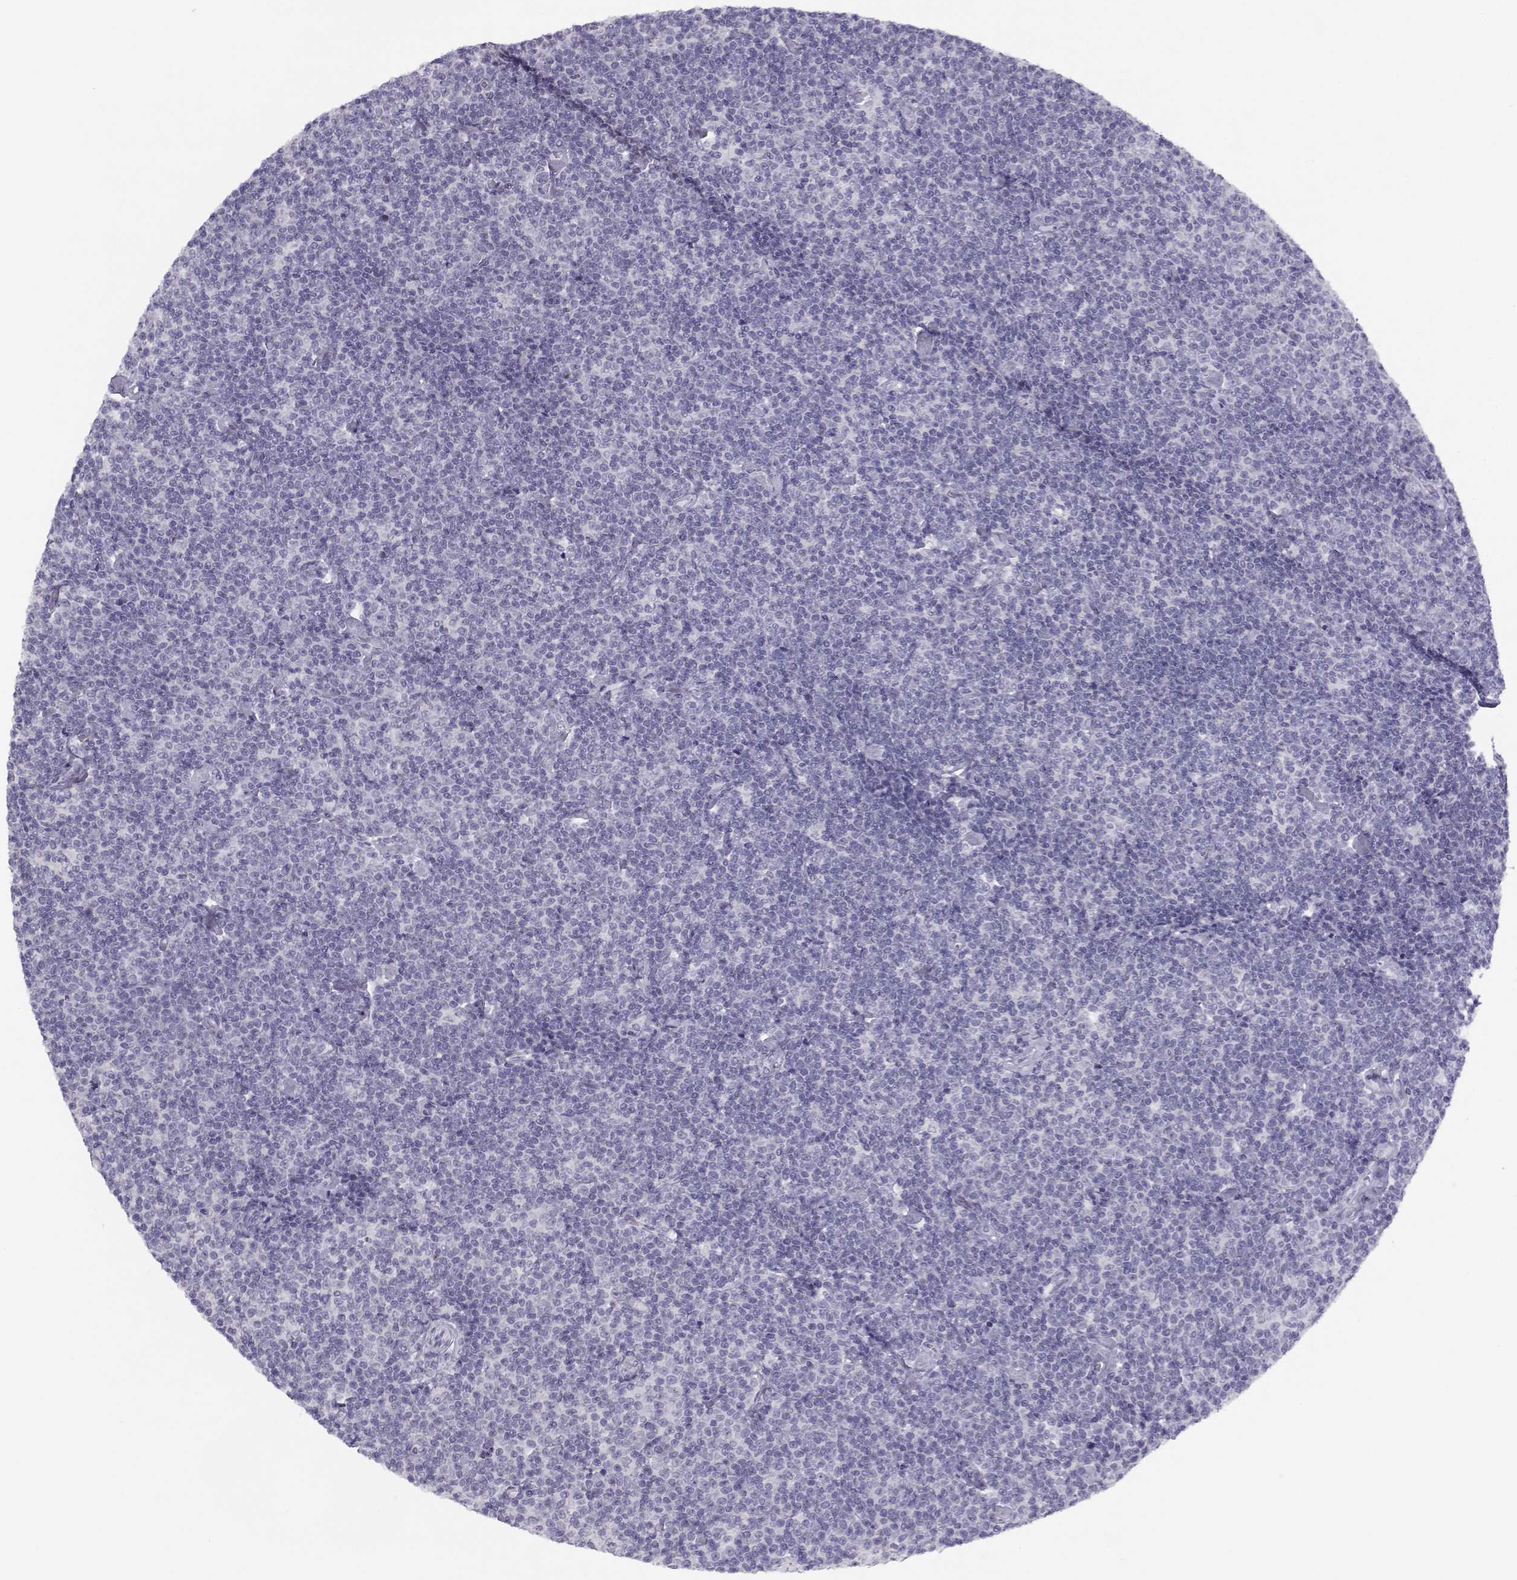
{"staining": {"intensity": "negative", "quantity": "none", "location": "none"}, "tissue": "lymphoma", "cell_type": "Tumor cells", "image_type": "cancer", "snomed": [{"axis": "morphology", "description": "Malignant lymphoma, non-Hodgkin's type, Low grade"}, {"axis": "topography", "description": "Lymph node"}], "caption": "Lymphoma stained for a protein using immunohistochemistry exhibits no positivity tumor cells.", "gene": "CFAP77", "patient": {"sex": "male", "age": 81}}